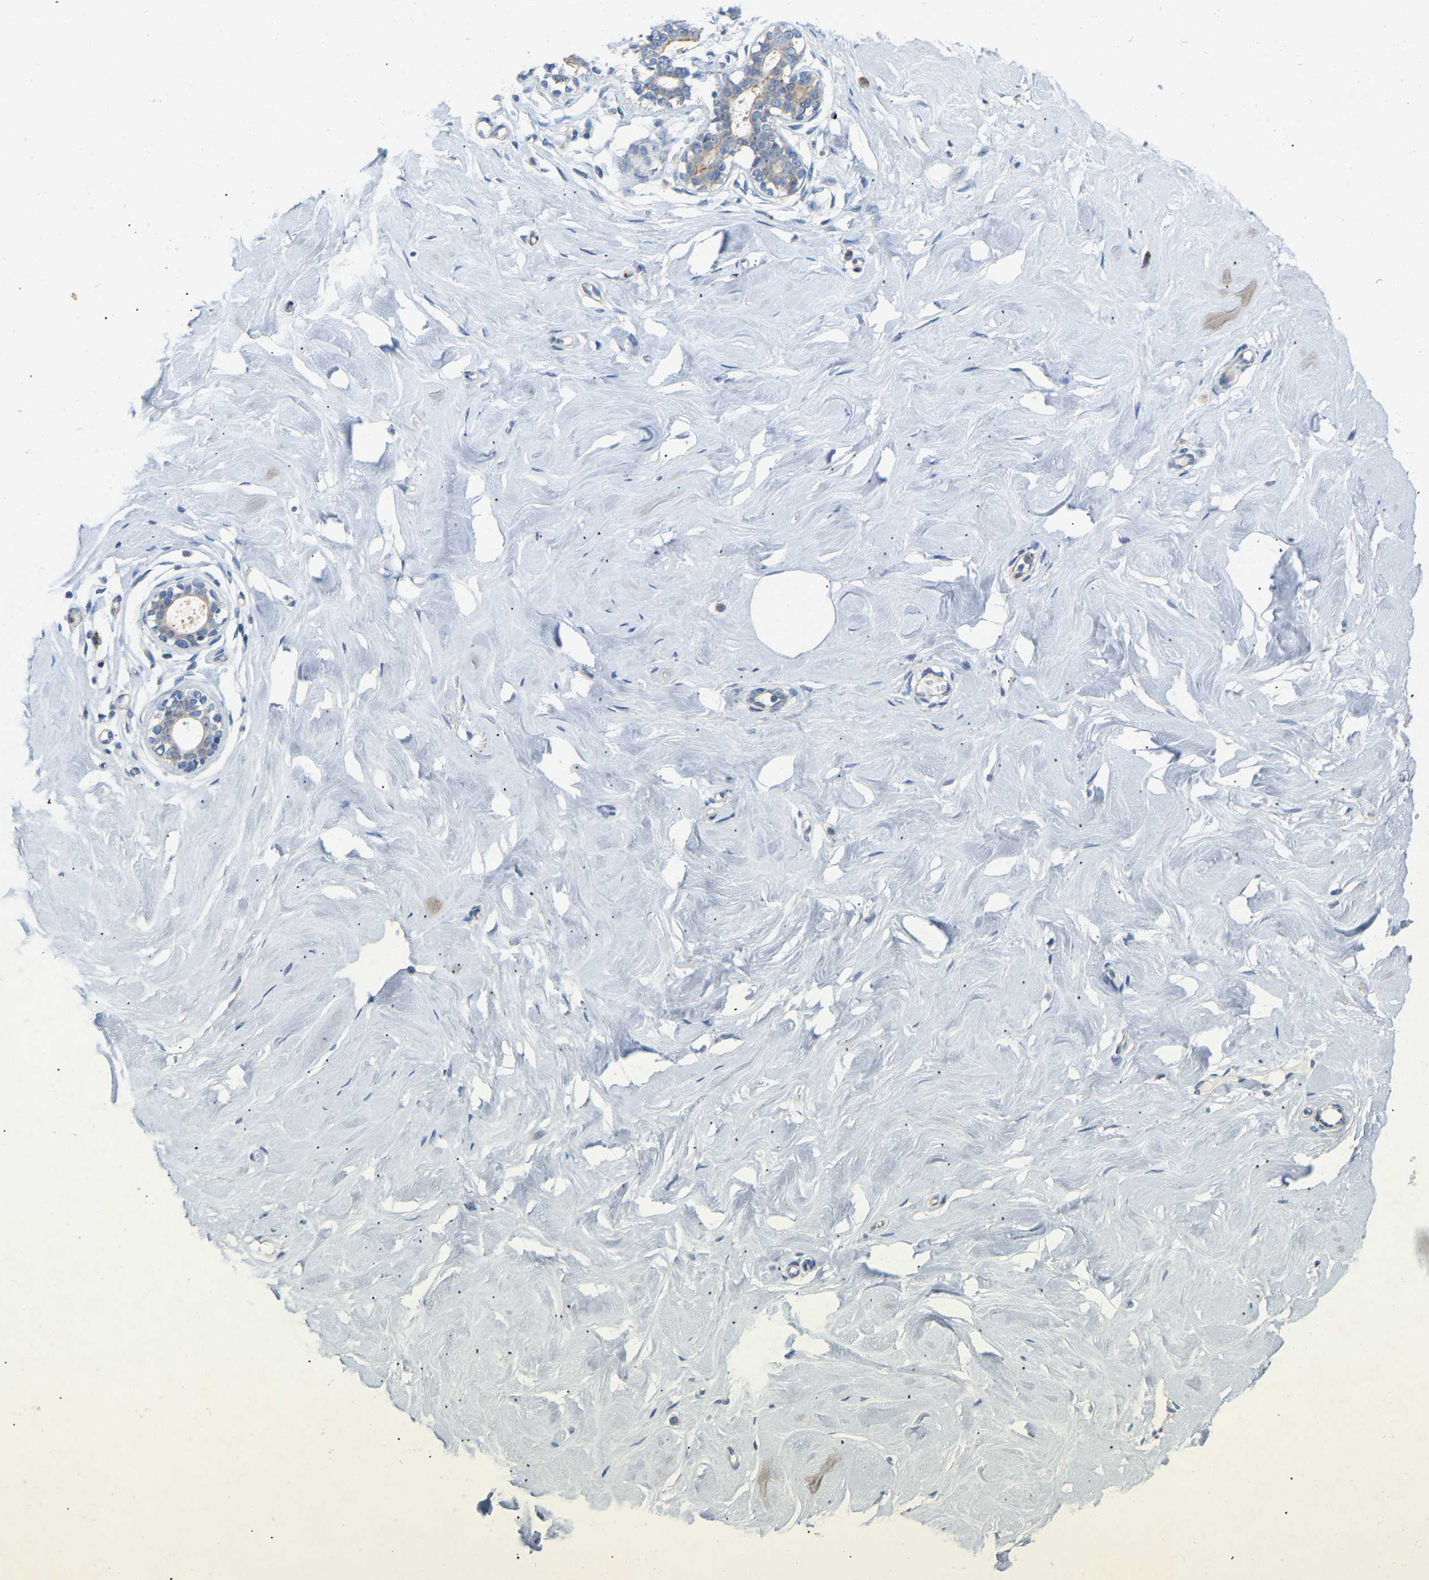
{"staining": {"intensity": "negative", "quantity": "none", "location": "none"}, "tissue": "breast", "cell_type": "Adipocytes", "image_type": "normal", "snomed": [{"axis": "morphology", "description": "Normal tissue, NOS"}, {"axis": "topography", "description": "Breast"}], "caption": "This image is of unremarkable breast stained with immunohistochemistry (IHC) to label a protein in brown with the nuclei are counter-stained blue. There is no staining in adipocytes. (Stains: DAB (3,3'-diaminobenzidine) IHC with hematoxylin counter stain, Microscopy: brightfield microscopy at high magnification).", "gene": "RHEB", "patient": {"sex": "female", "age": 23}}